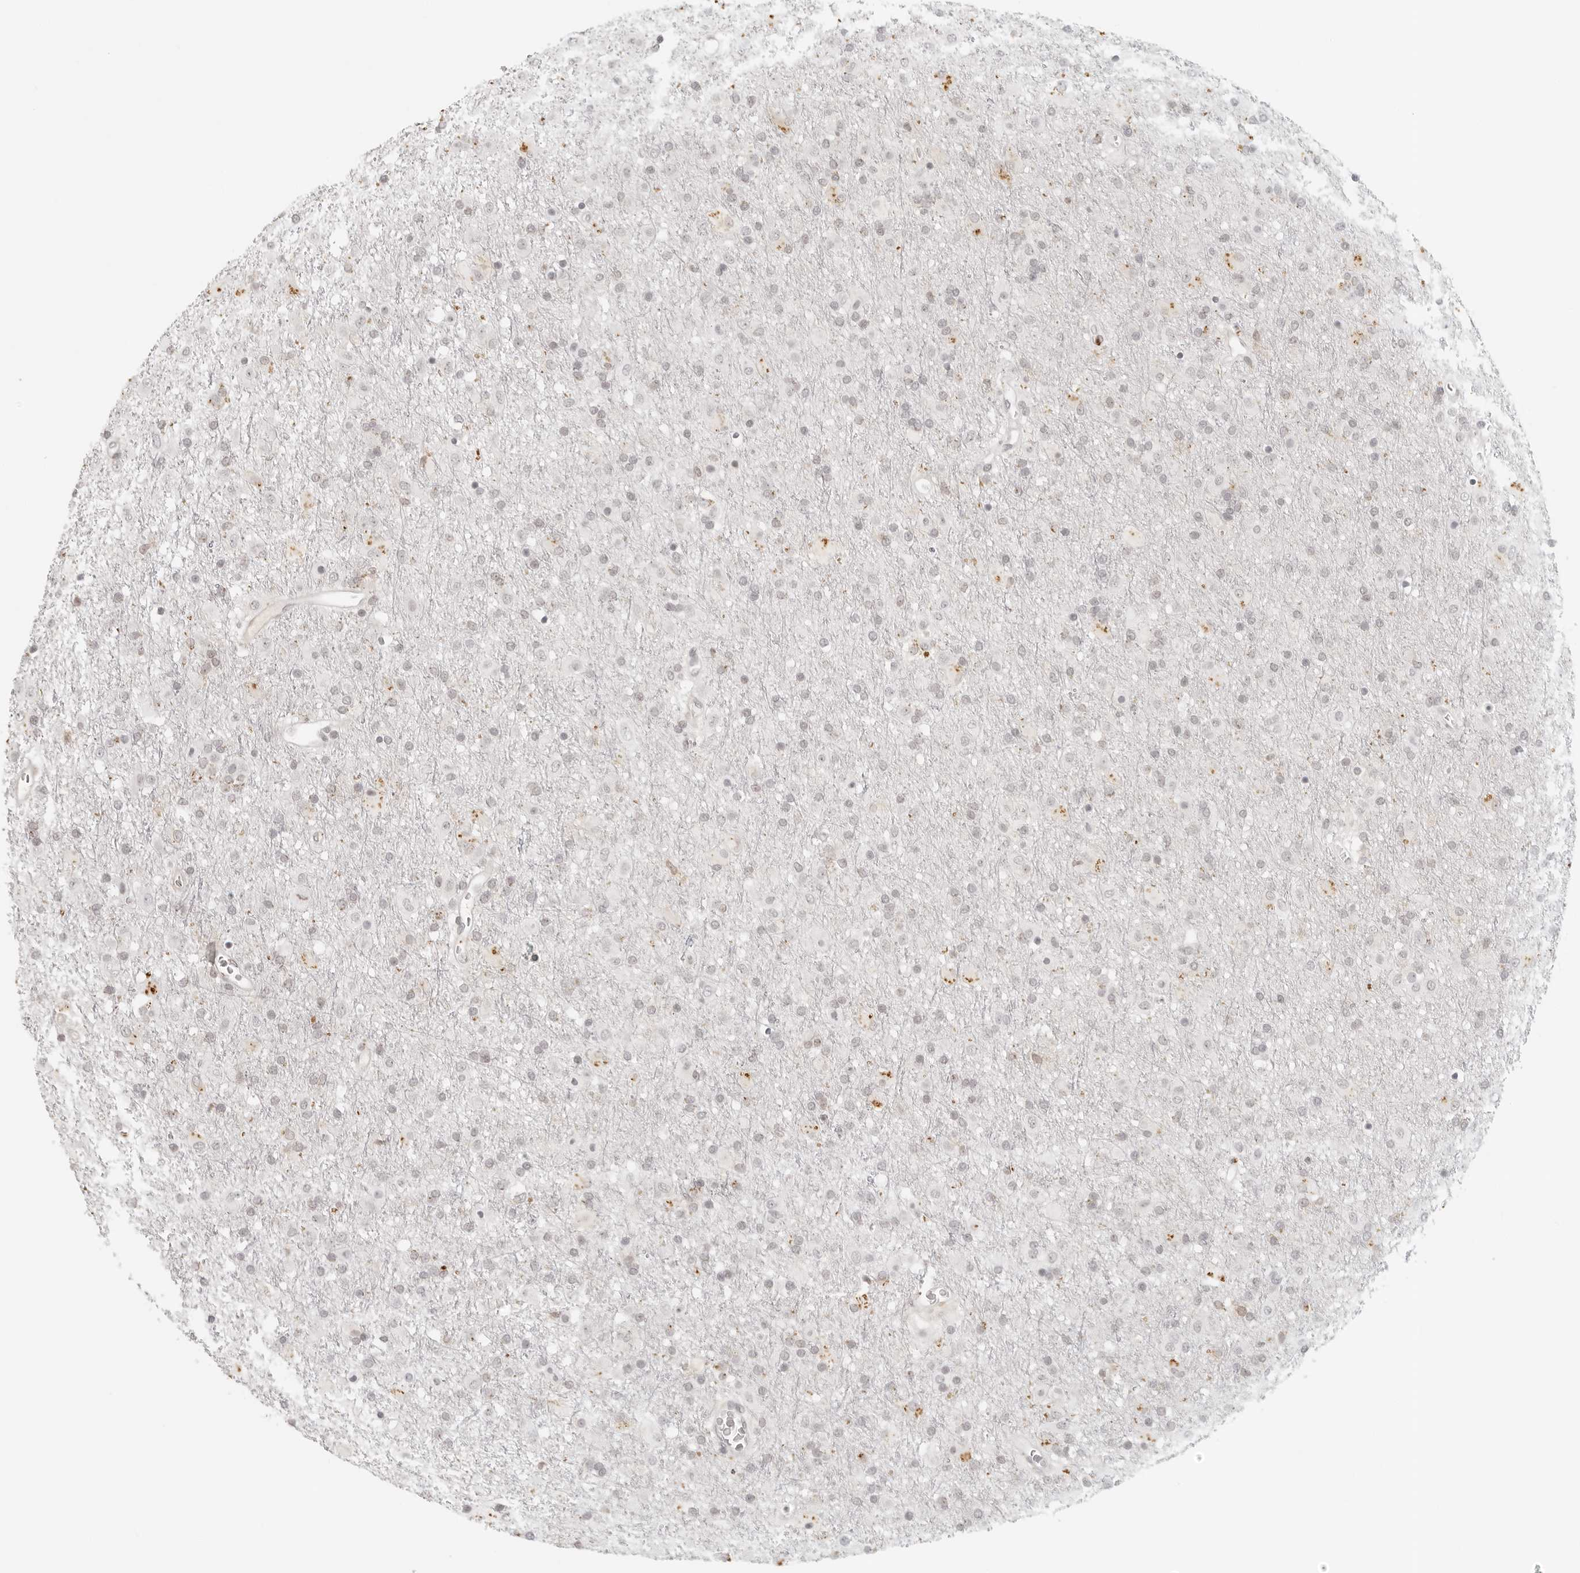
{"staining": {"intensity": "negative", "quantity": "none", "location": "none"}, "tissue": "glioma", "cell_type": "Tumor cells", "image_type": "cancer", "snomed": [{"axis": "morphology", "description": "Glioma, malignant, Low grade"}, {"axis": "topography", "description": "Brain"}], "caption": "Low-grade glioma (malignant) was stained to show a protein in brown. There is no significant positivity in tumor cells. (DAB IHC visualized using brightfield microscopy, high magnification).", "gene": "ZNF678", "patient": {"sex": "male", "age": 65}}